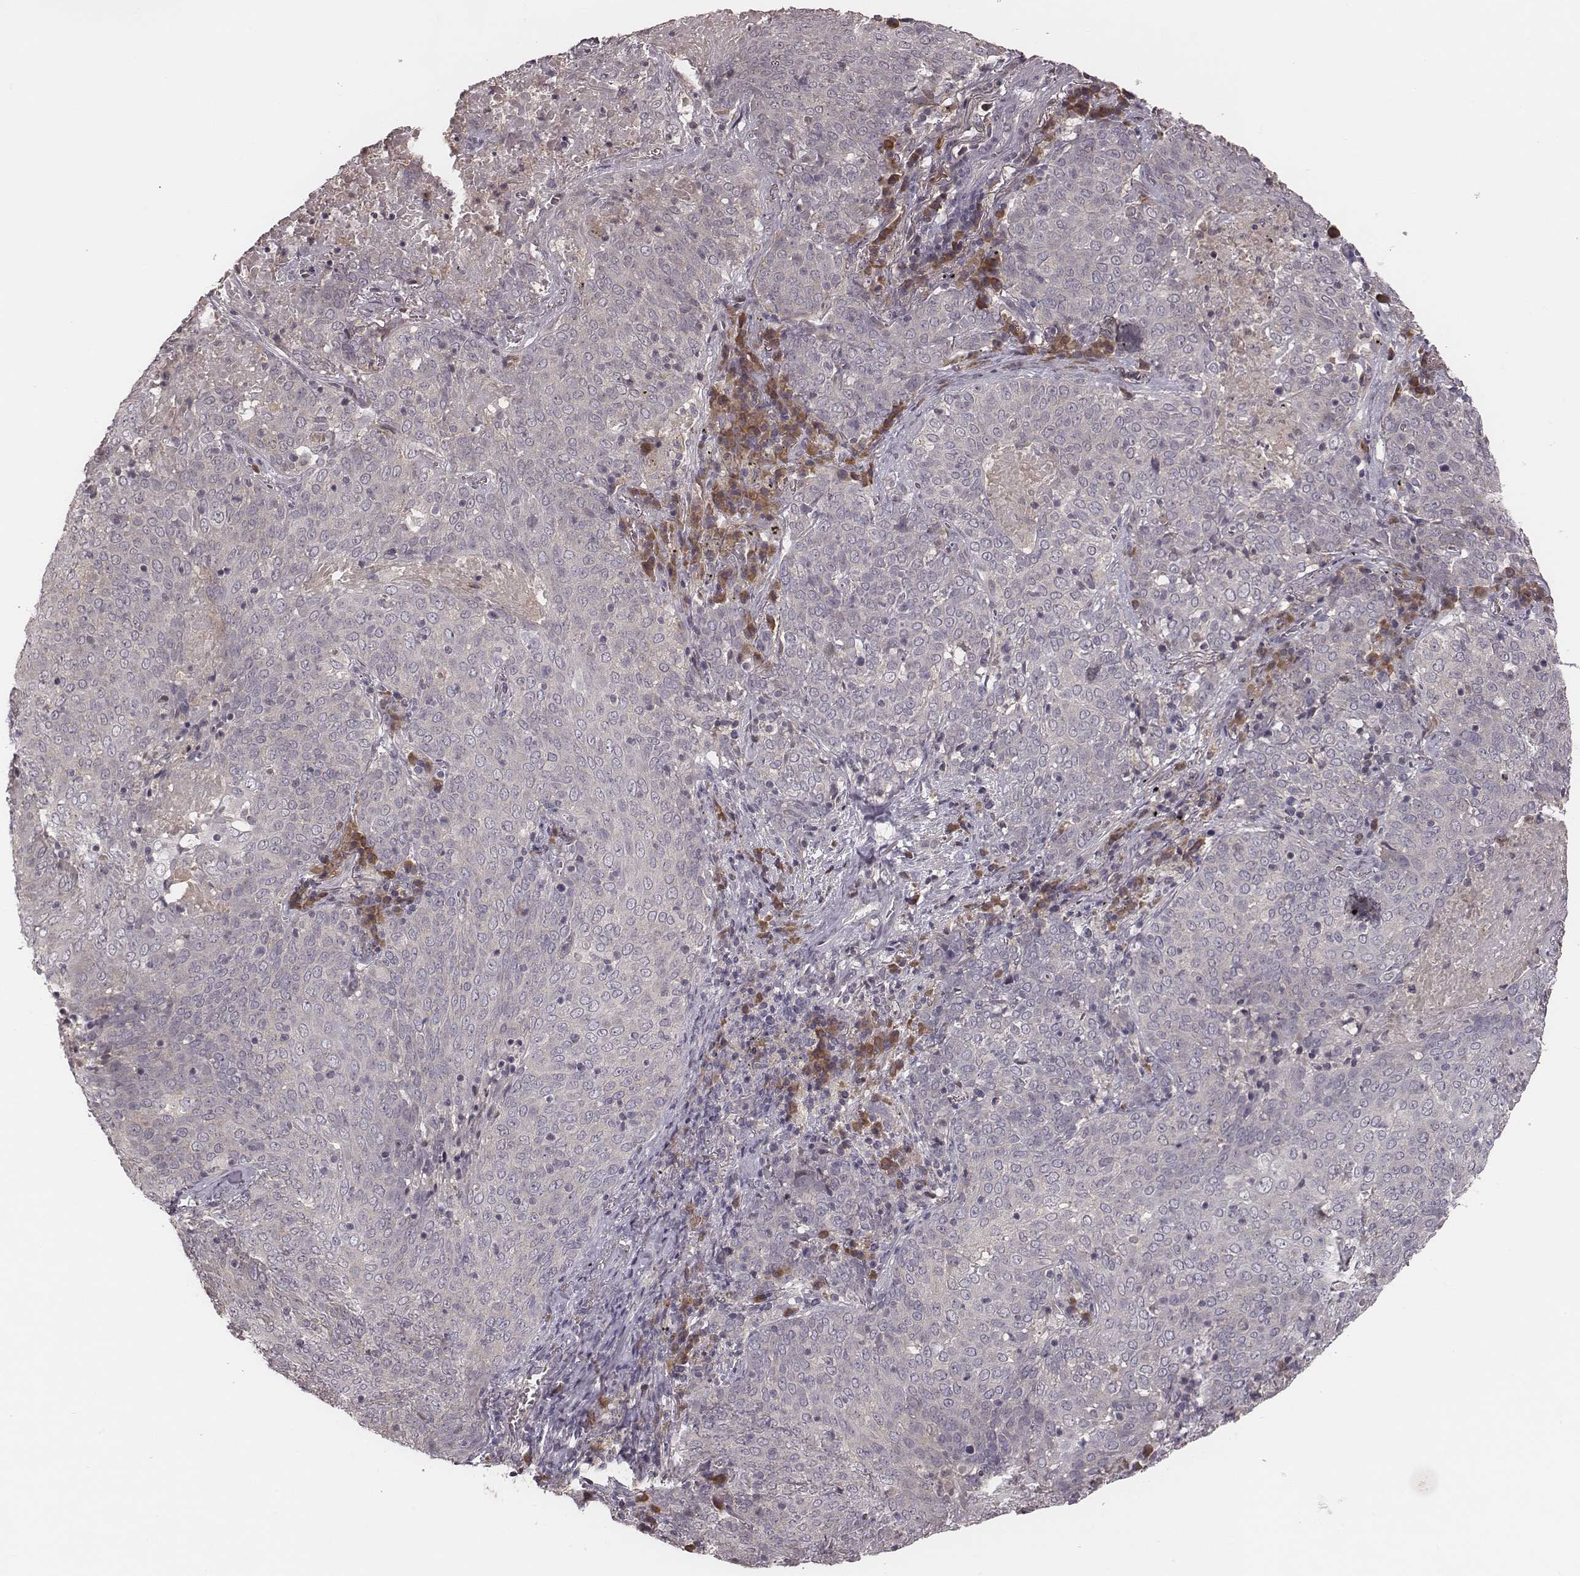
{"staining": {"intensity": "negative", "quantity": "none", "location": "none"}, "tissue": "lung cancer", "cell_type": "Tumor cells", "image_type": "cancer", "snomed": [{"axis": "morphology", "description": "Squamous cell carcinoma, NOS"}, {"axis": "topography", "description": "Lung"}], "caption": "Immunohistochemistry of lung cancer (squamous cell carcinoma) displays no staining in tumor cells. (DAB immunohistochemistry (IHC) visualized using brightfield microscopy, high magnification).", "gene": "P2RX5", "patient": {"sex": "male", "age": 82}}